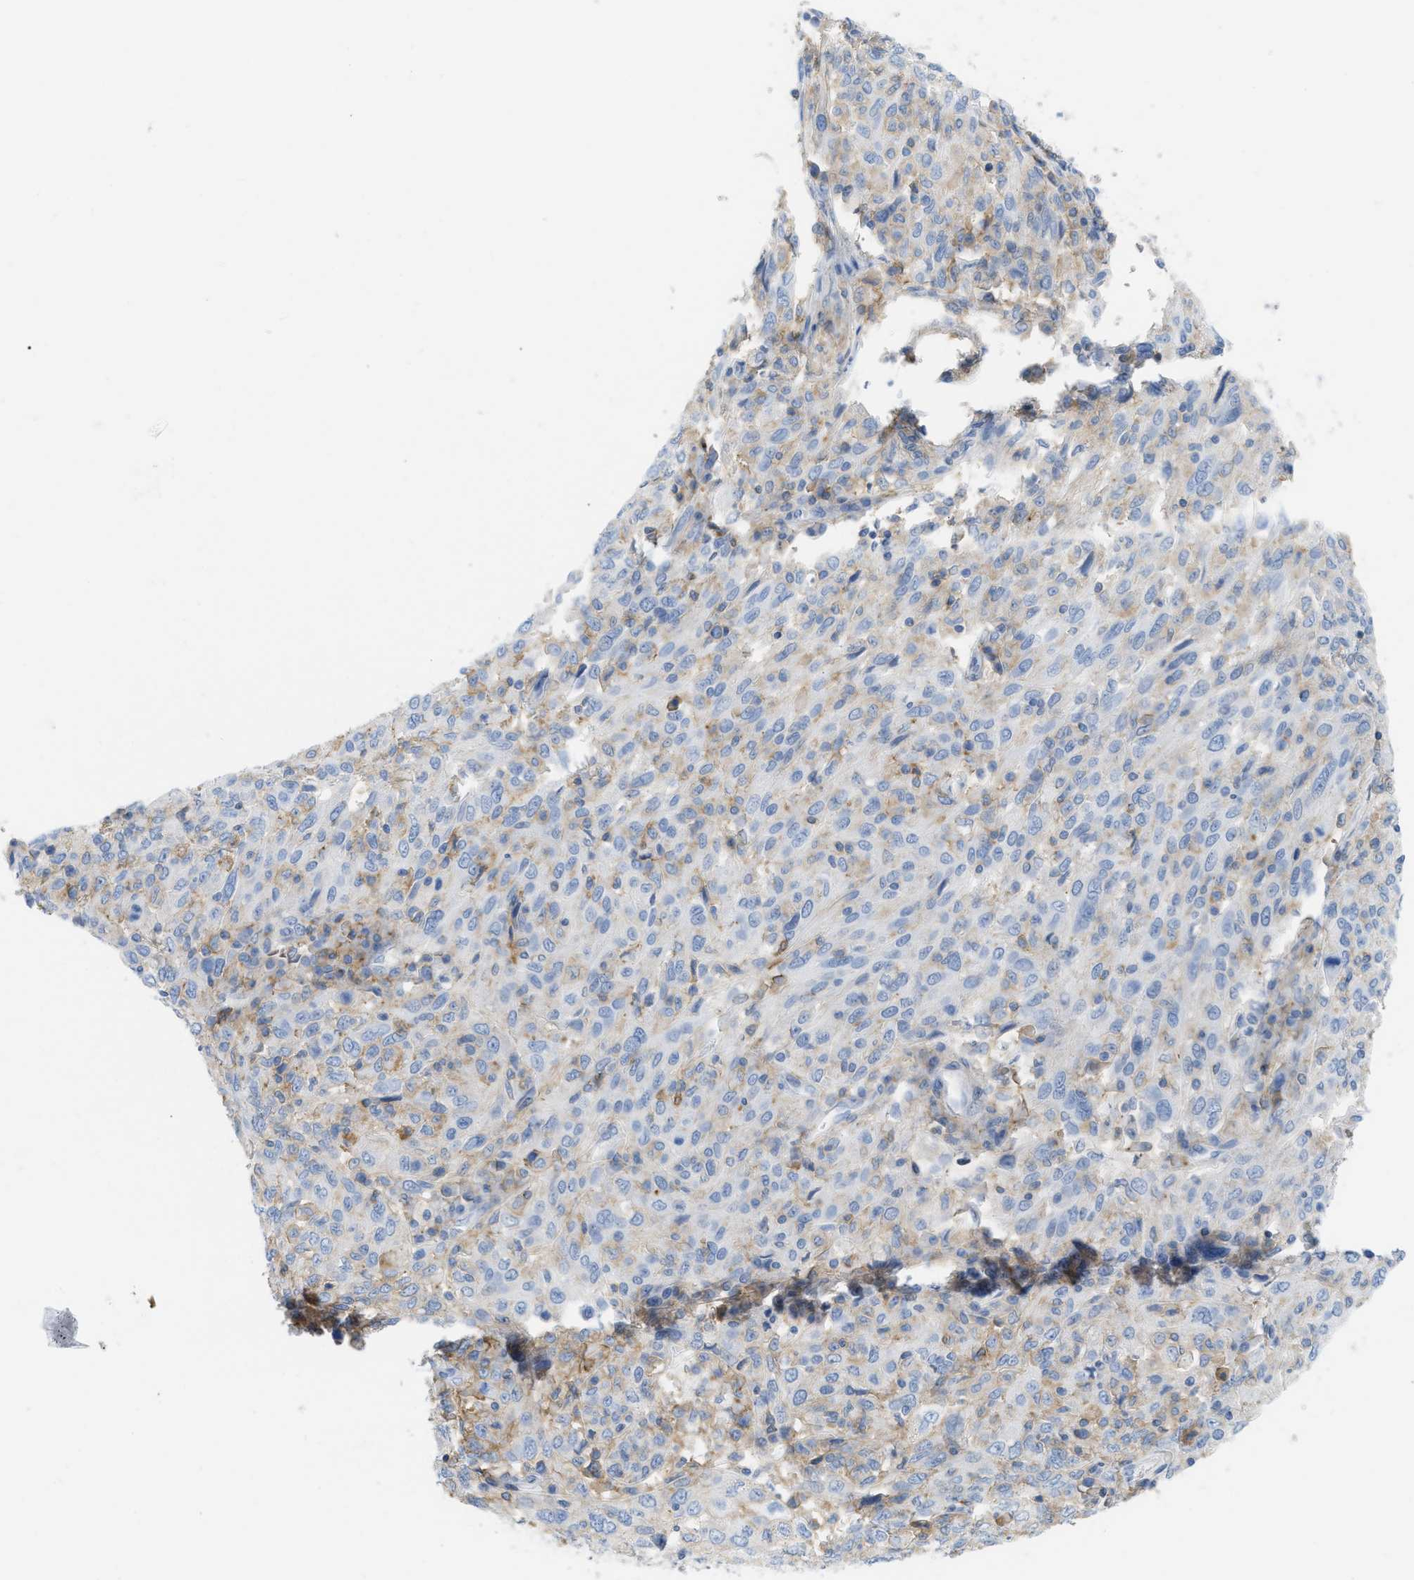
{"staining": {"intensity": "weak", "quantity": "25%-75%", "location": "cytoplasmic/membranous"}, "tissue": "cervical cancer", "cell_type": "Tumor cells", "image_type": "cancer", "snomed": [{"axis": "morphology", "description": "Squamous cell carcinoma, NOS"}, {"axis": "topography", "description": "Cervix"}], "caption": "A low amount of weak cytoplasmic/membranous expression is identified in about 25%-75% of tumor cells in cervical squamous cell carcinoma tissue.", "gene": "SLC3A2", "patient": {"sex": "female", "age": 46}}